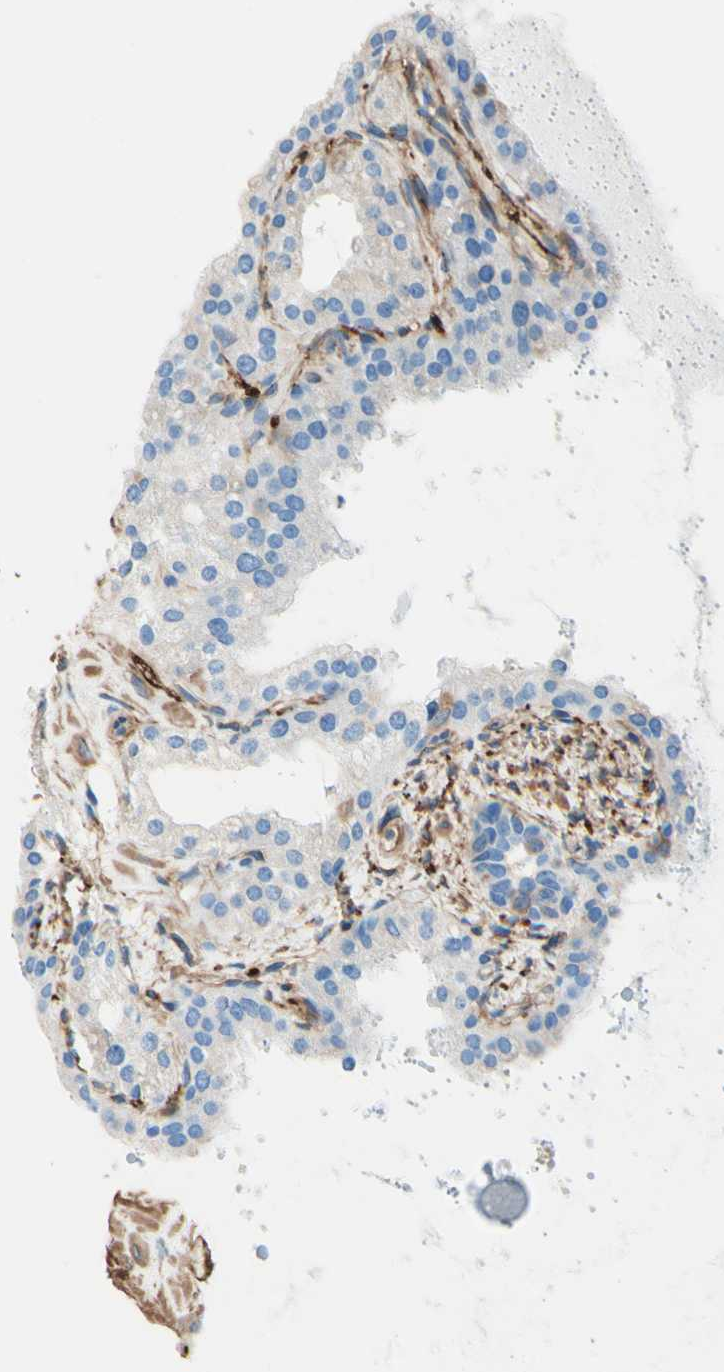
{"staining": {"intensity": "negative", "quantity": "none", "location": "none"}, "tissue": "seminal vesicle", "cell_type": "Glandular cells", "image_type": "normal", "snomed": [{"axis": "morphology", "description": "Normal tissue, NOS"}, {"axis": "topography", "description": "Seminal veicle"}], "caption": "Immunohistochemical staining of normal seminal vesicle shows no significant expression in glandular cells. (Immunohistochemistry, brightfield microscopy, high magnification).", "gene": "DPYSL3", "patient": {"sex": "male", "age": 68}}